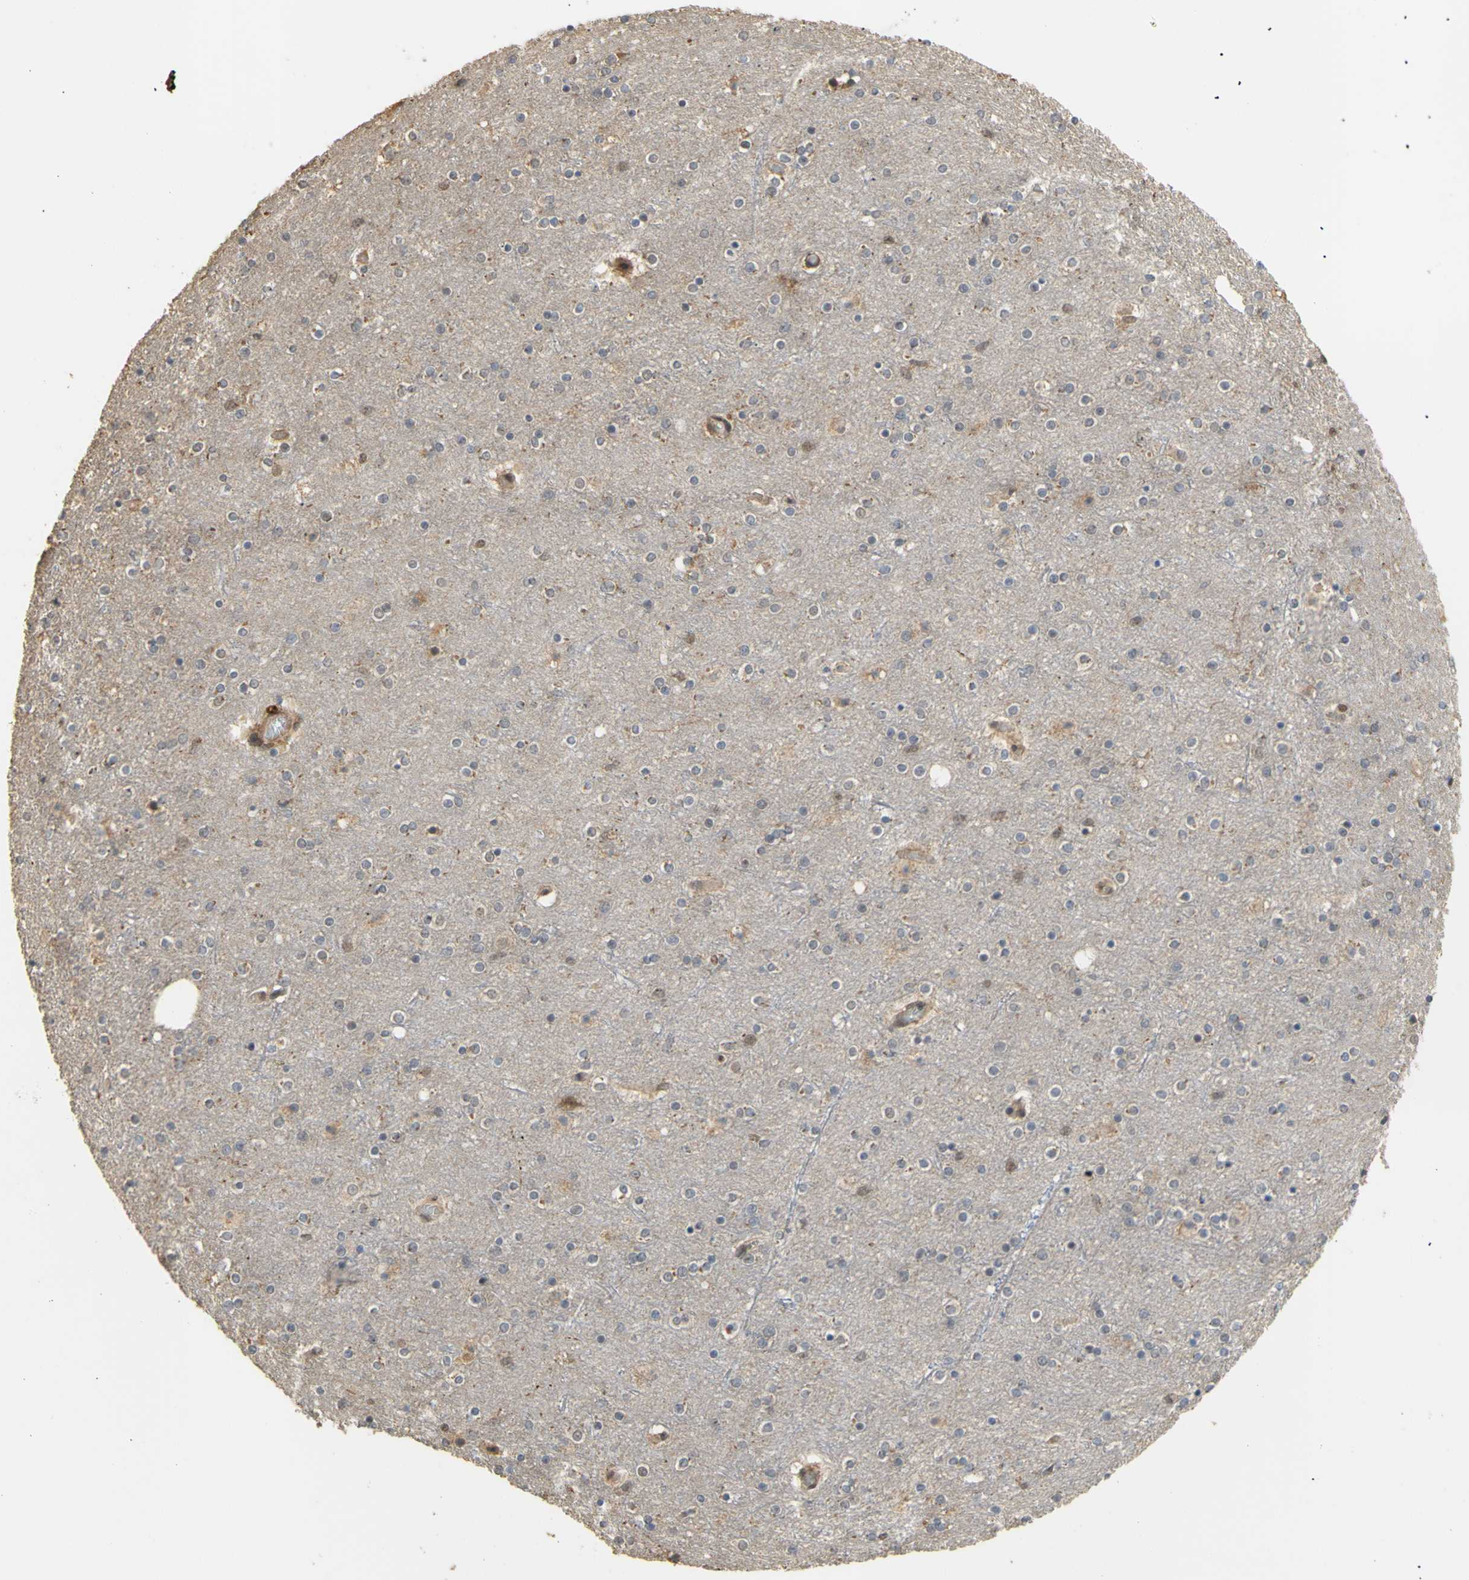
{"staining": {"intensity": "moderate", "quantity": ">75%", "location": "cytoplasmic/membranous"}, "tissue": "cerebral cortex", "cell_type": "Endothelial cells", "image_type": "normal", "snomed": [{"axis": "morphology", "description": "Normal tissue, NOS"}, {"axis": "topography", "description": "Cerebral cortex"}], "caption": "Brown immunohistochemical staining in benign human cerebral cortex displays moderate cytoplasmic/membranous expression in approximately >75% of endothelial cells.", "gene": "GTF2E2", "patient": {"sex": "female", "age": 54}}